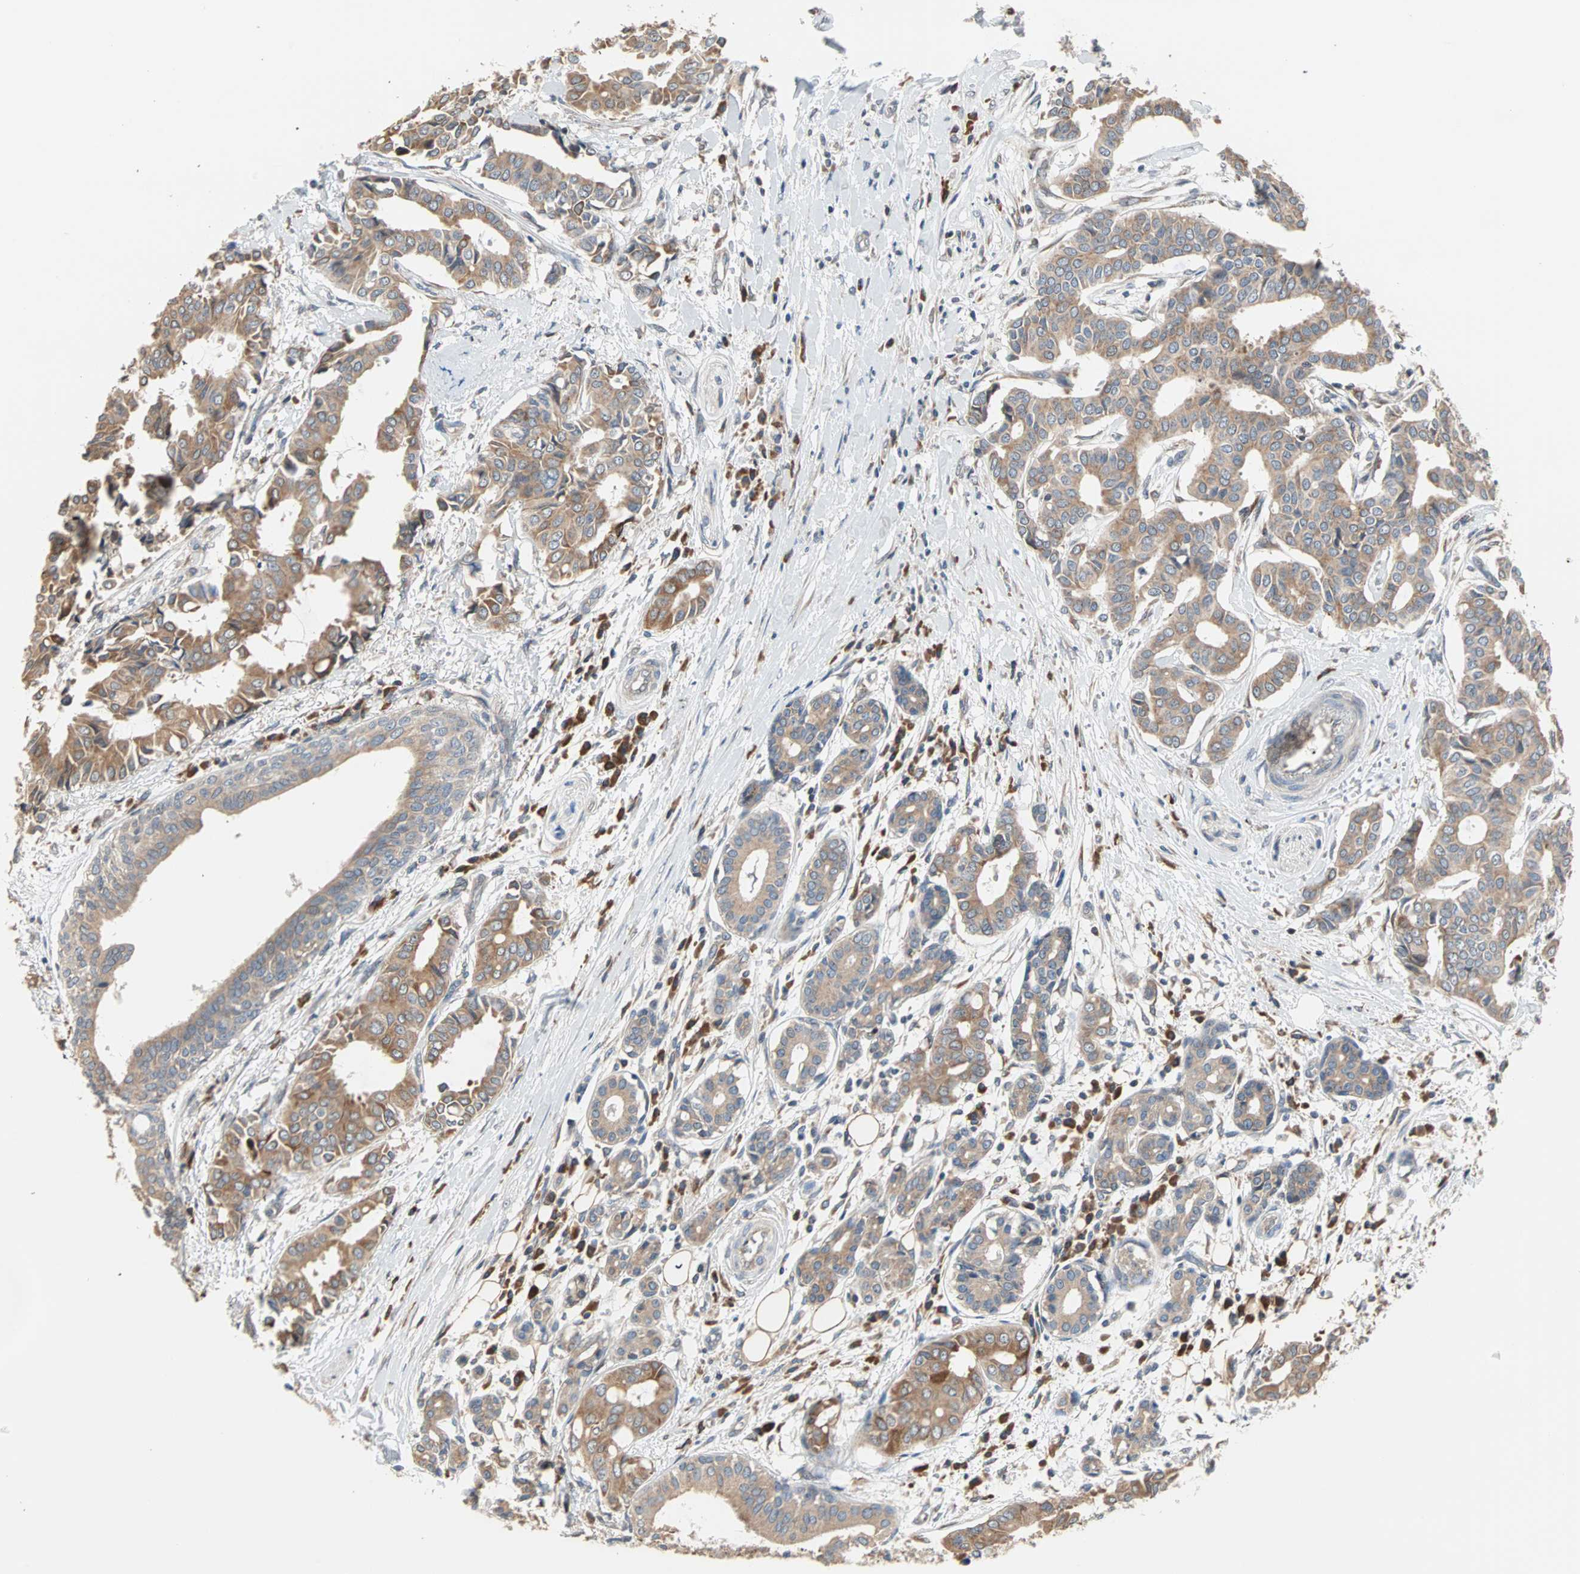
{"staining": {"intensity": "moderate", "quantity": ">75%", "location": "cytoplasmic/membranous"}, "tissue": "head and neck cancer", "cell_type": "Tumor cells", "image_type": "cancer", "snomed": [{"axis": "morphology", "description": "Adenocarcinoma, NOS"}, {"axis": "topography", "description": "Salivary gland"}, {"axis": "topography", "description": "Head-Neck"}], "caption": "There is medium levels of moderate cytoplasmic/membranous expression in tumor cells of adenocarcinoma (head and neck), as demonstrated by immunohistochemical staining (brown color).", "gene": "SAR1A", "patient": {"sex": "female", "age": 59}}